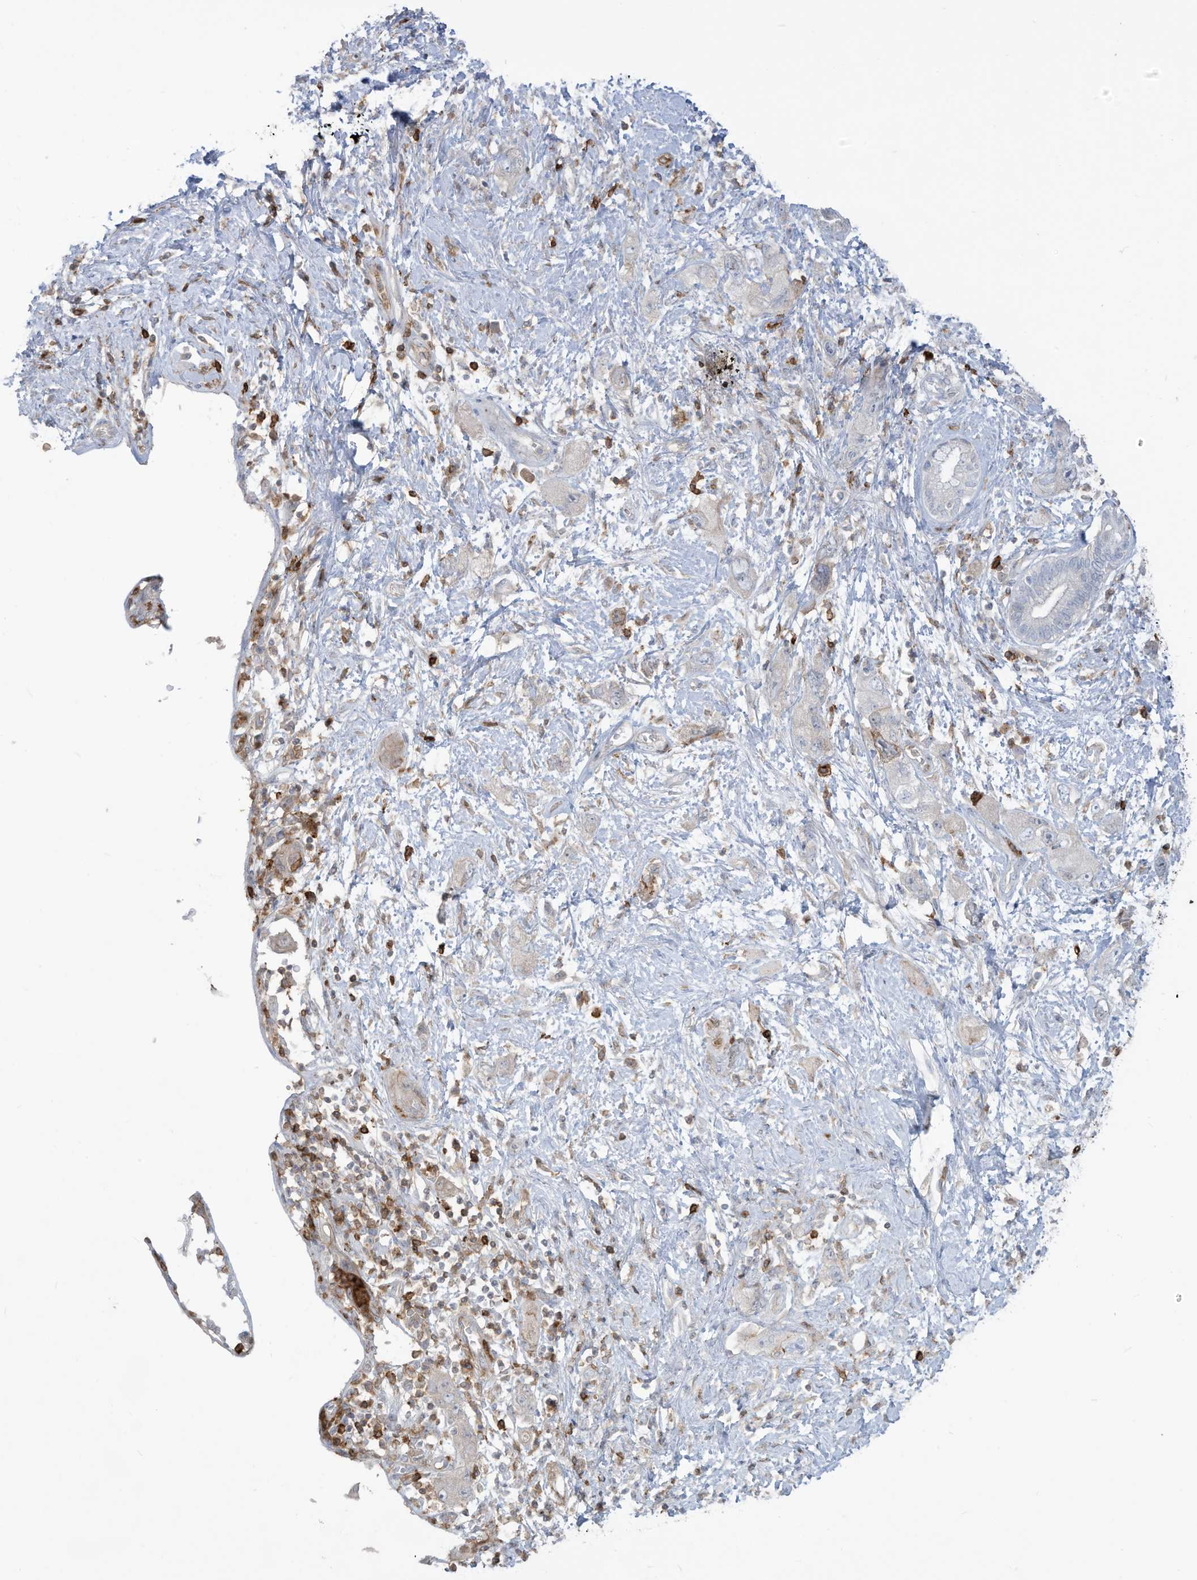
{"staining": {"intensity": "negative", "quantity": "none", "location": "none"}, "tissue": "pancreatic cancer", "cell_type": "Tumor cells", "image_type": "cancer", "snomed": [{"axis": "morphology", "description": "Adenocarcinoma, NOS"}, {"axis": "topography", "description": "Pancreas"}], "caption": "IHC histopathology image of neoplastic tissue: pancreatic adenocarcinoma stained with DAB (3,3'-diaminobenzidine) exhibits no significant protein positivity in tumor cells. (DAB immunohistochemistry (IHC), high magnification).", "gene": "NOTO", "patient": {"sex": "female", "age": 73}}